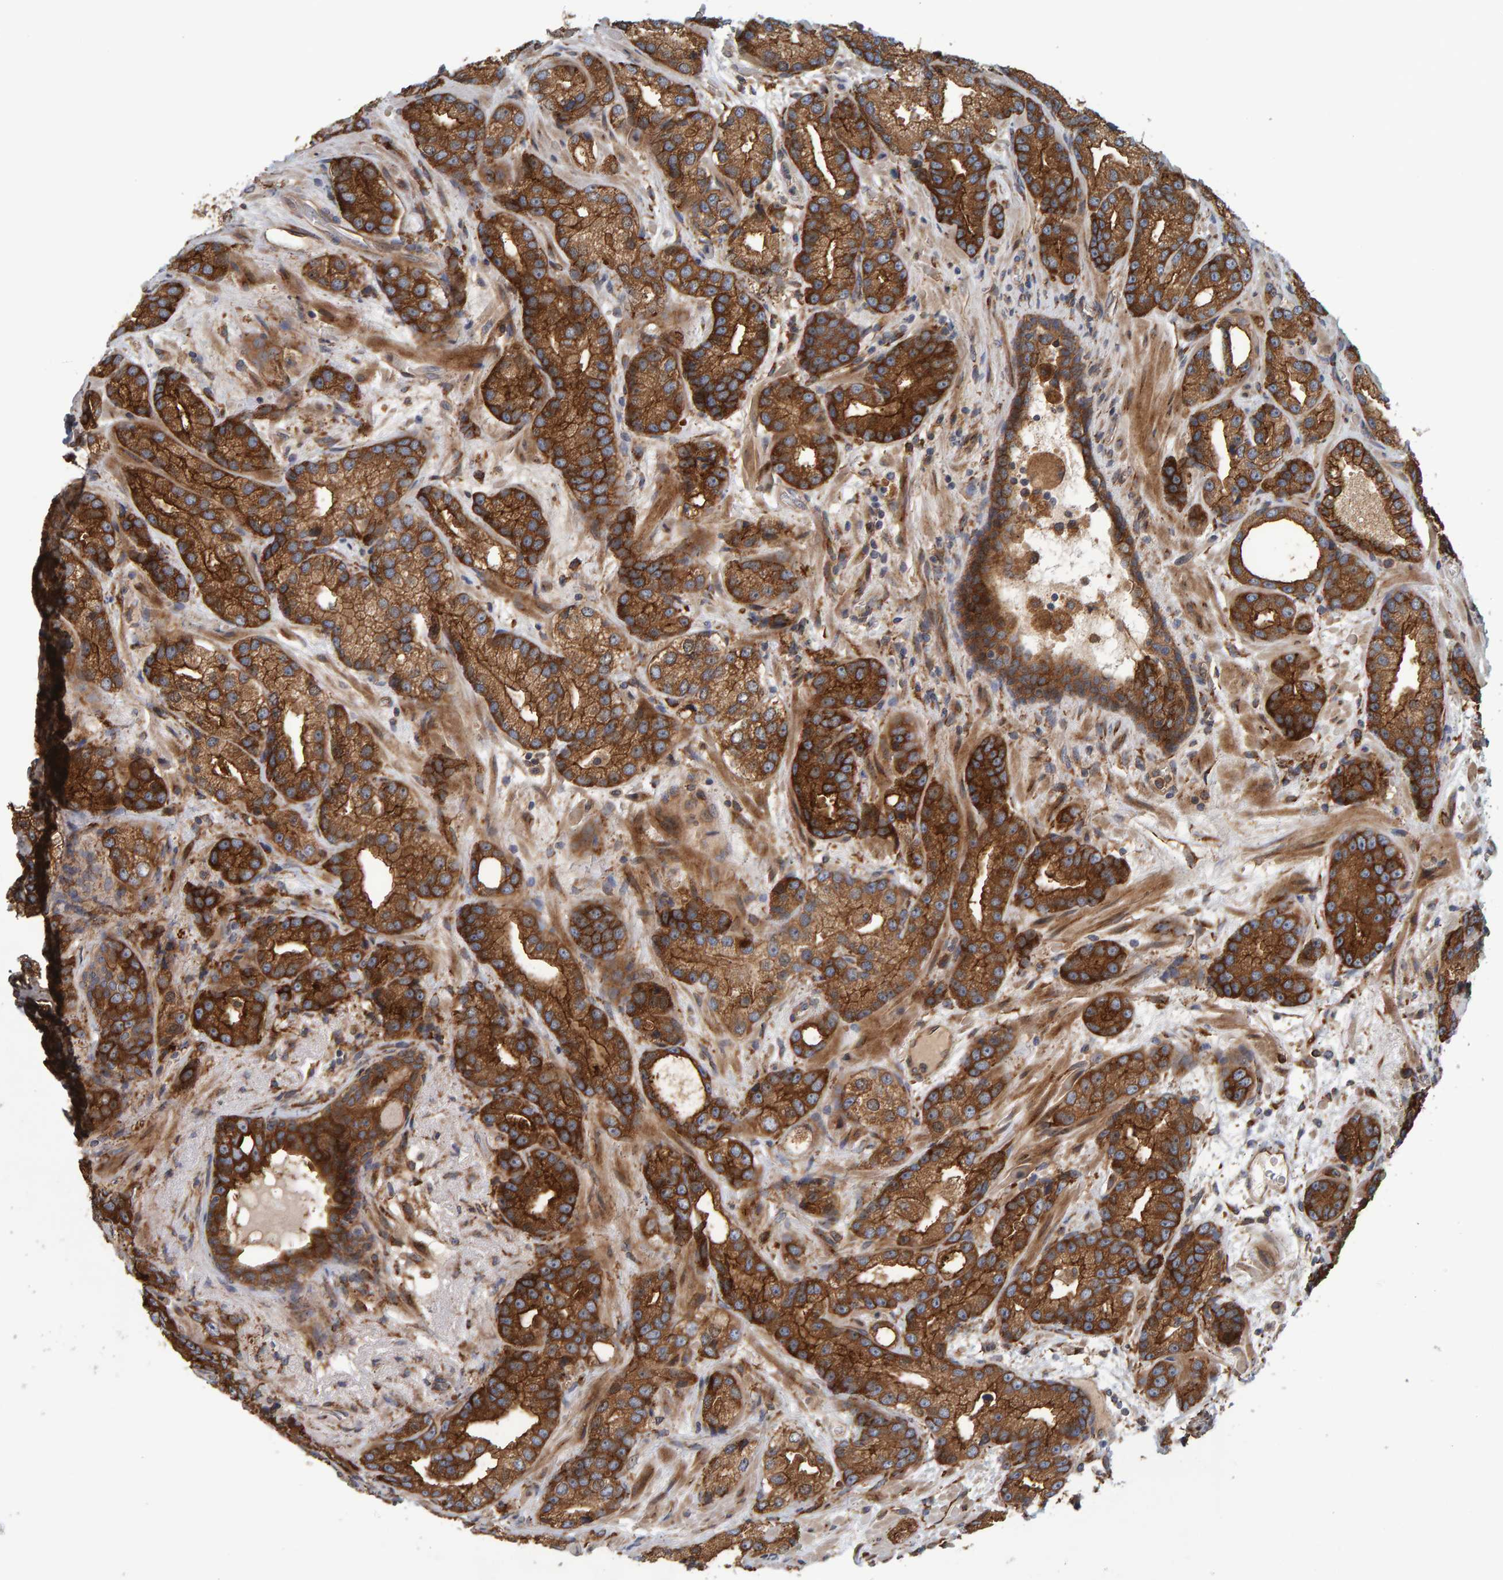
{"staining": {"intensity": "strong", "quantity": ">75%", "location": "cytoplasmic/membranous"}, "tissue": "prostate cancer", "cell_type": "Tumor cells", "image_type": "cancer", "snomed": [{"axis": "morphology", "description": "Adenocarcinoma, High grade"}, {"axis": "topography", "description": "Prostate"}], "caption": "Immunohistochemistry micrograph of prostate cancer stained for a protein (brown), which displays high levels of strong cytoplasmic/membranous expression in about >75% of tumor cells.", "gene": "BAIAP2", "patient": {"sex": "male", "age": 63}}